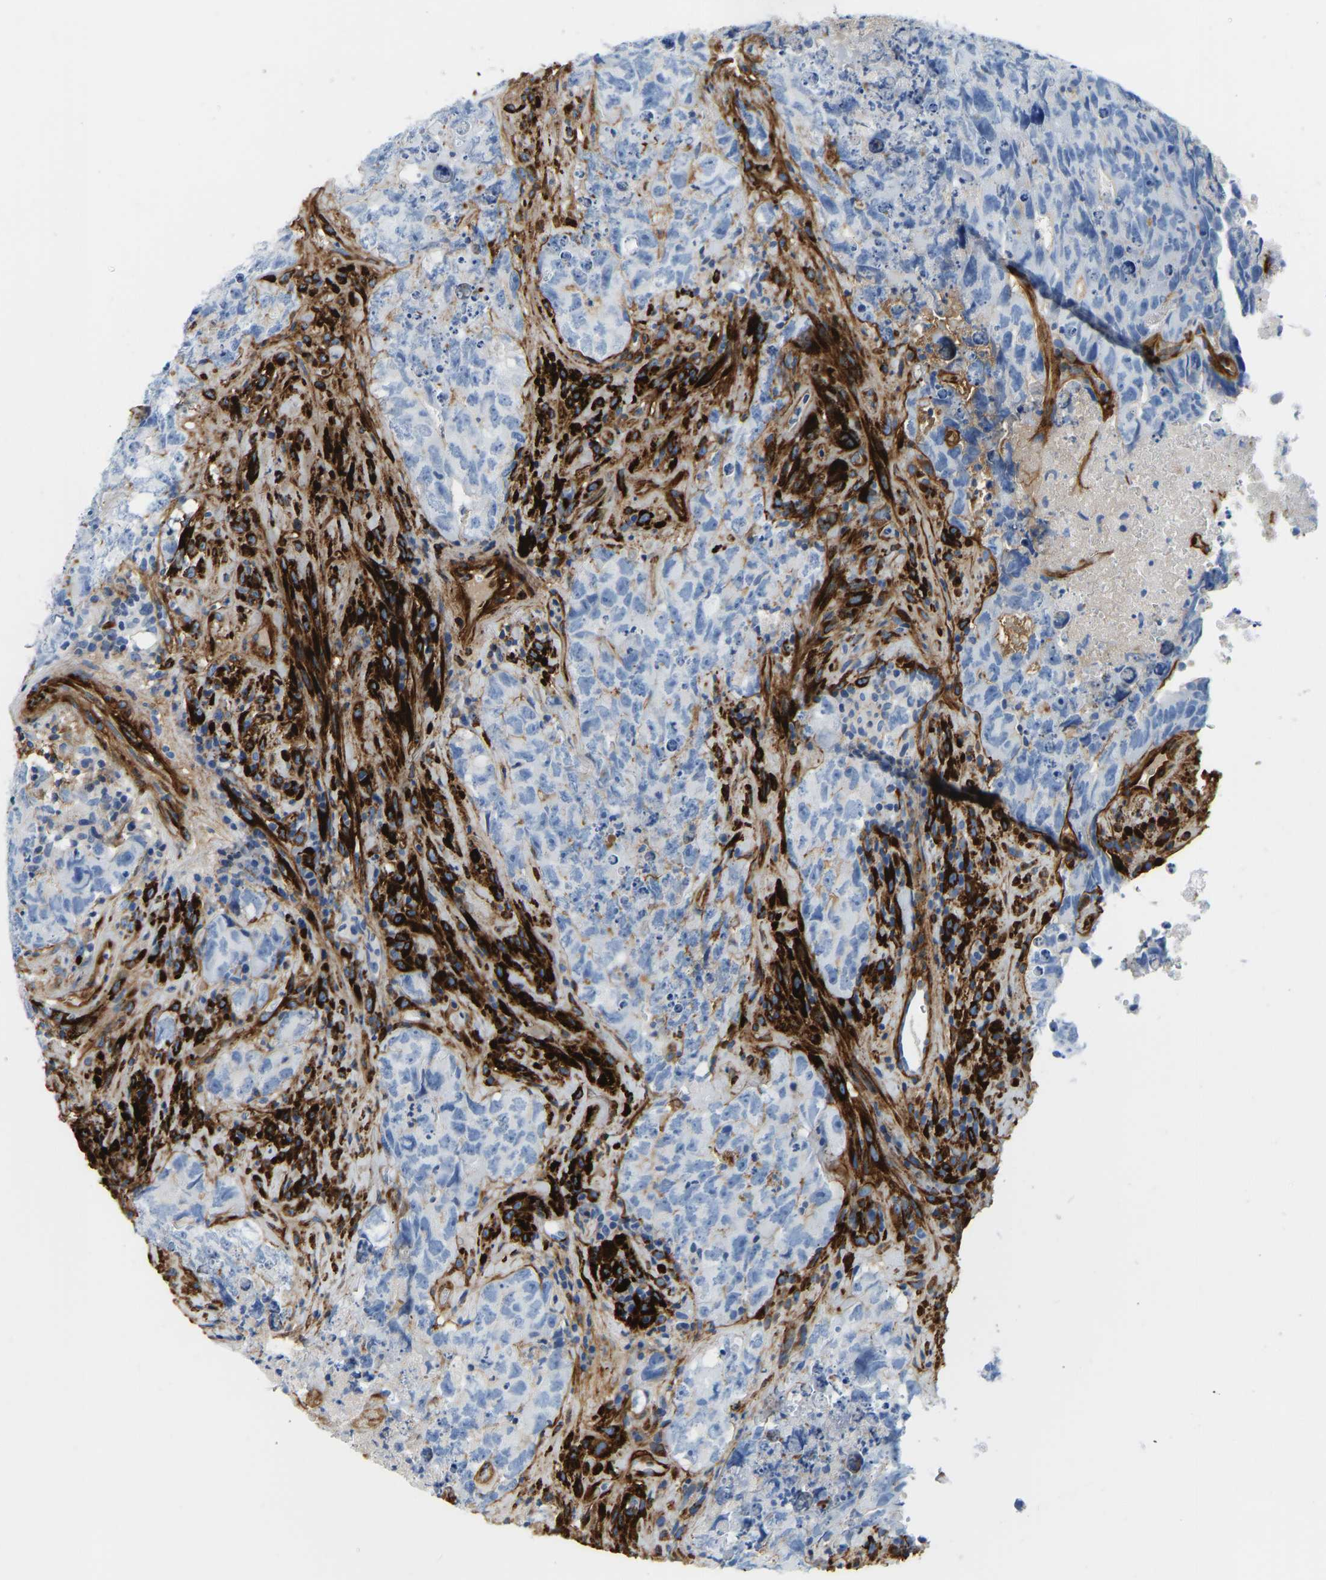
{"staining": {"intensity": "negative", "quantity": "none", "location": "none"}, "tissue": "testis cancer", "cell_type": "Tumor cells", "image_type": "cancer", "snomed": [{"axis": "morphology", "description": "Carcinoma, Embryonal, NOS"}, {"axis": "topography", "description": "Testis"}], "caption": "This histopathology image is of testis cancer (embryonal carcinoma) stained with IHC to label a protein in brown with the nuclei are counter-stained blue. There is no positivity in tumor cells.", "gene": "COL15A1", "patient": {"sex": "male", "age": 32}}